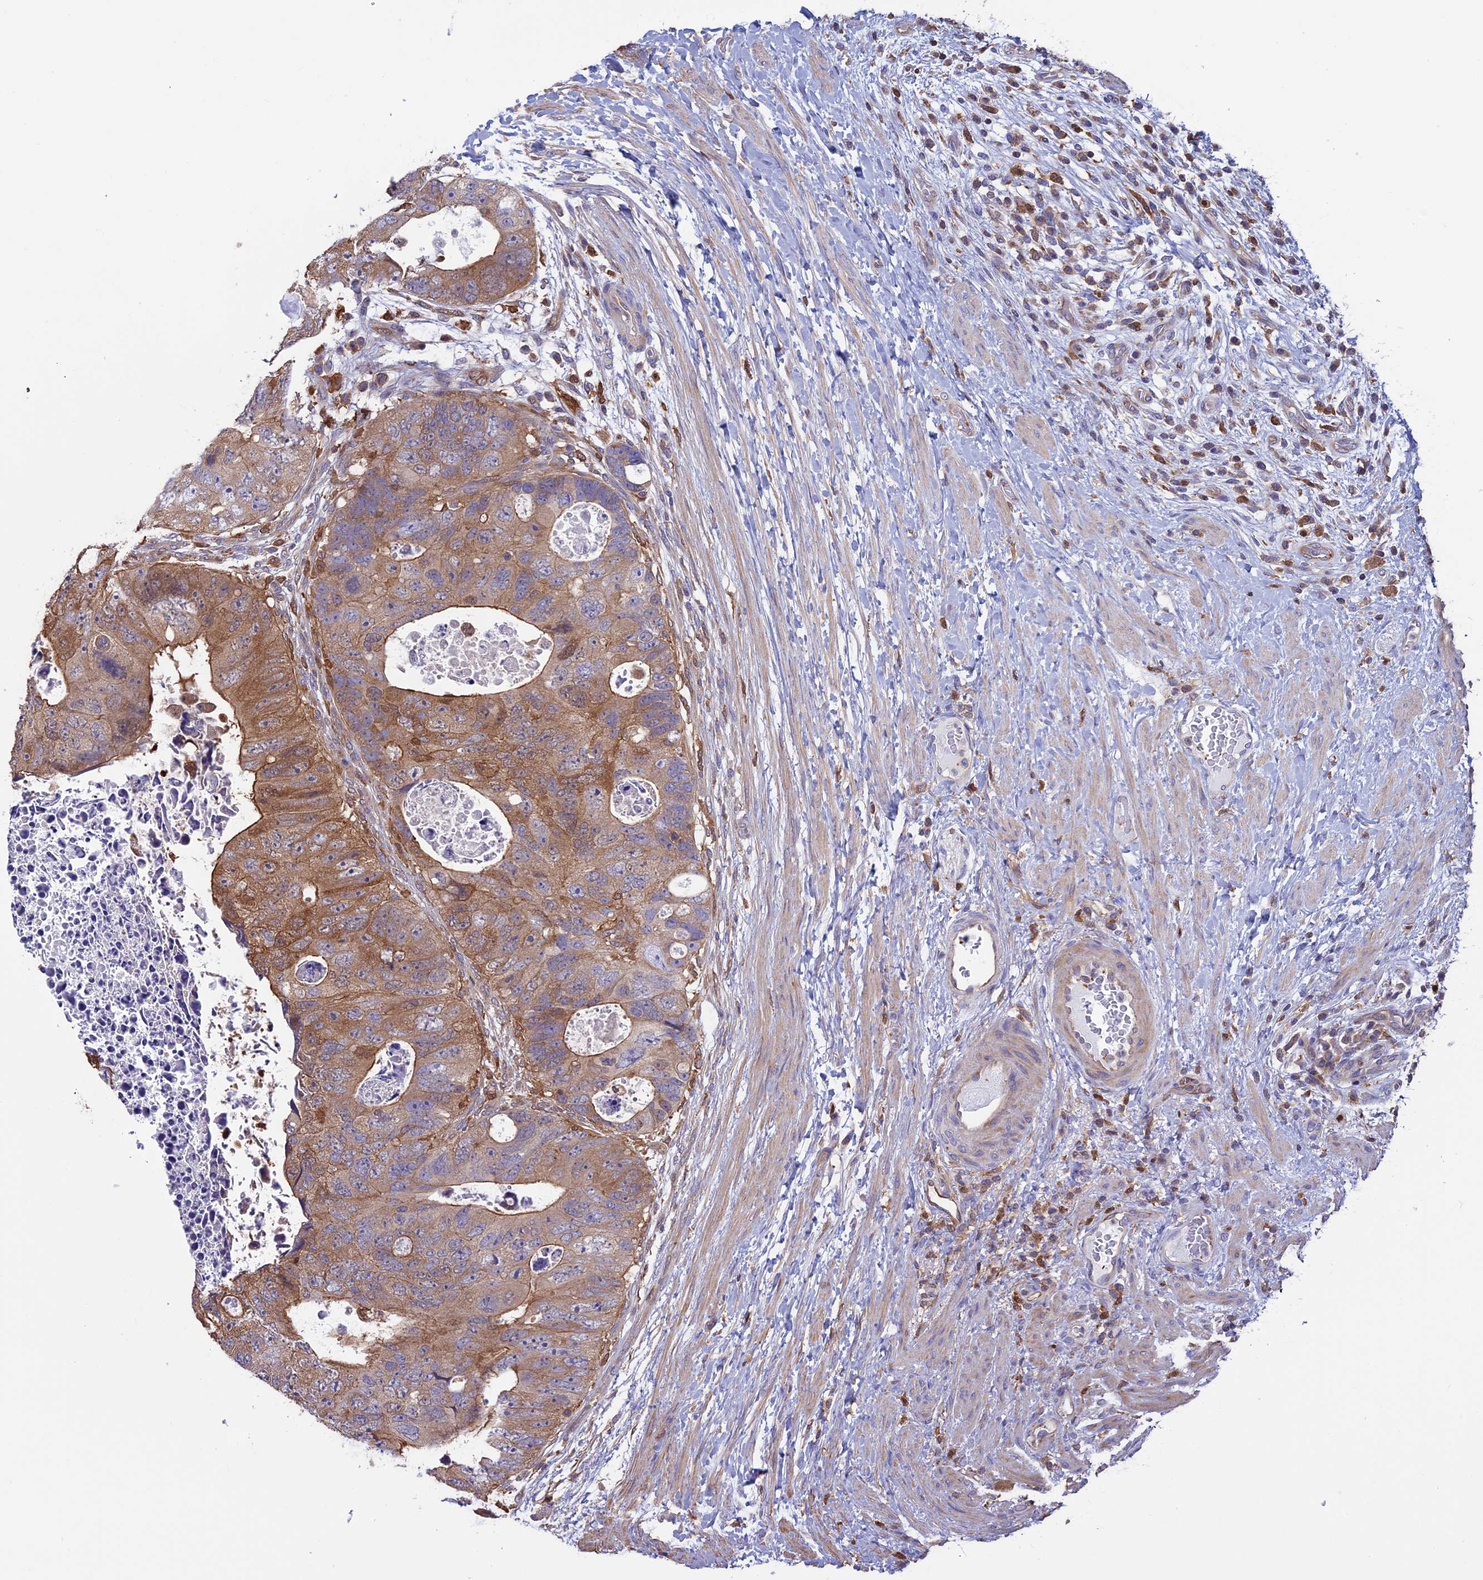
{"staining": {"intensity": "moderate", "quantity": "25%-75%", "location": "cytoplasmic/membranous"}, "tissue": "colorectal cancer", "cell_type": "Tumor cells", "image_type": "cancer", "snomed": [{"axis": "morphology", "description": "Adenocarcinoma, NOS"}, {"axis": "topography", "description": "Rectum"}], "caption": "Protein analysis of adenocarcinoma (colorectal) tissue shows moderate cytoplasmic/membranous expression in approximately 25%-75% of tumor cells.", "gene": "ARHGAP18", "patient": {"sex": "male", "age": 59}}